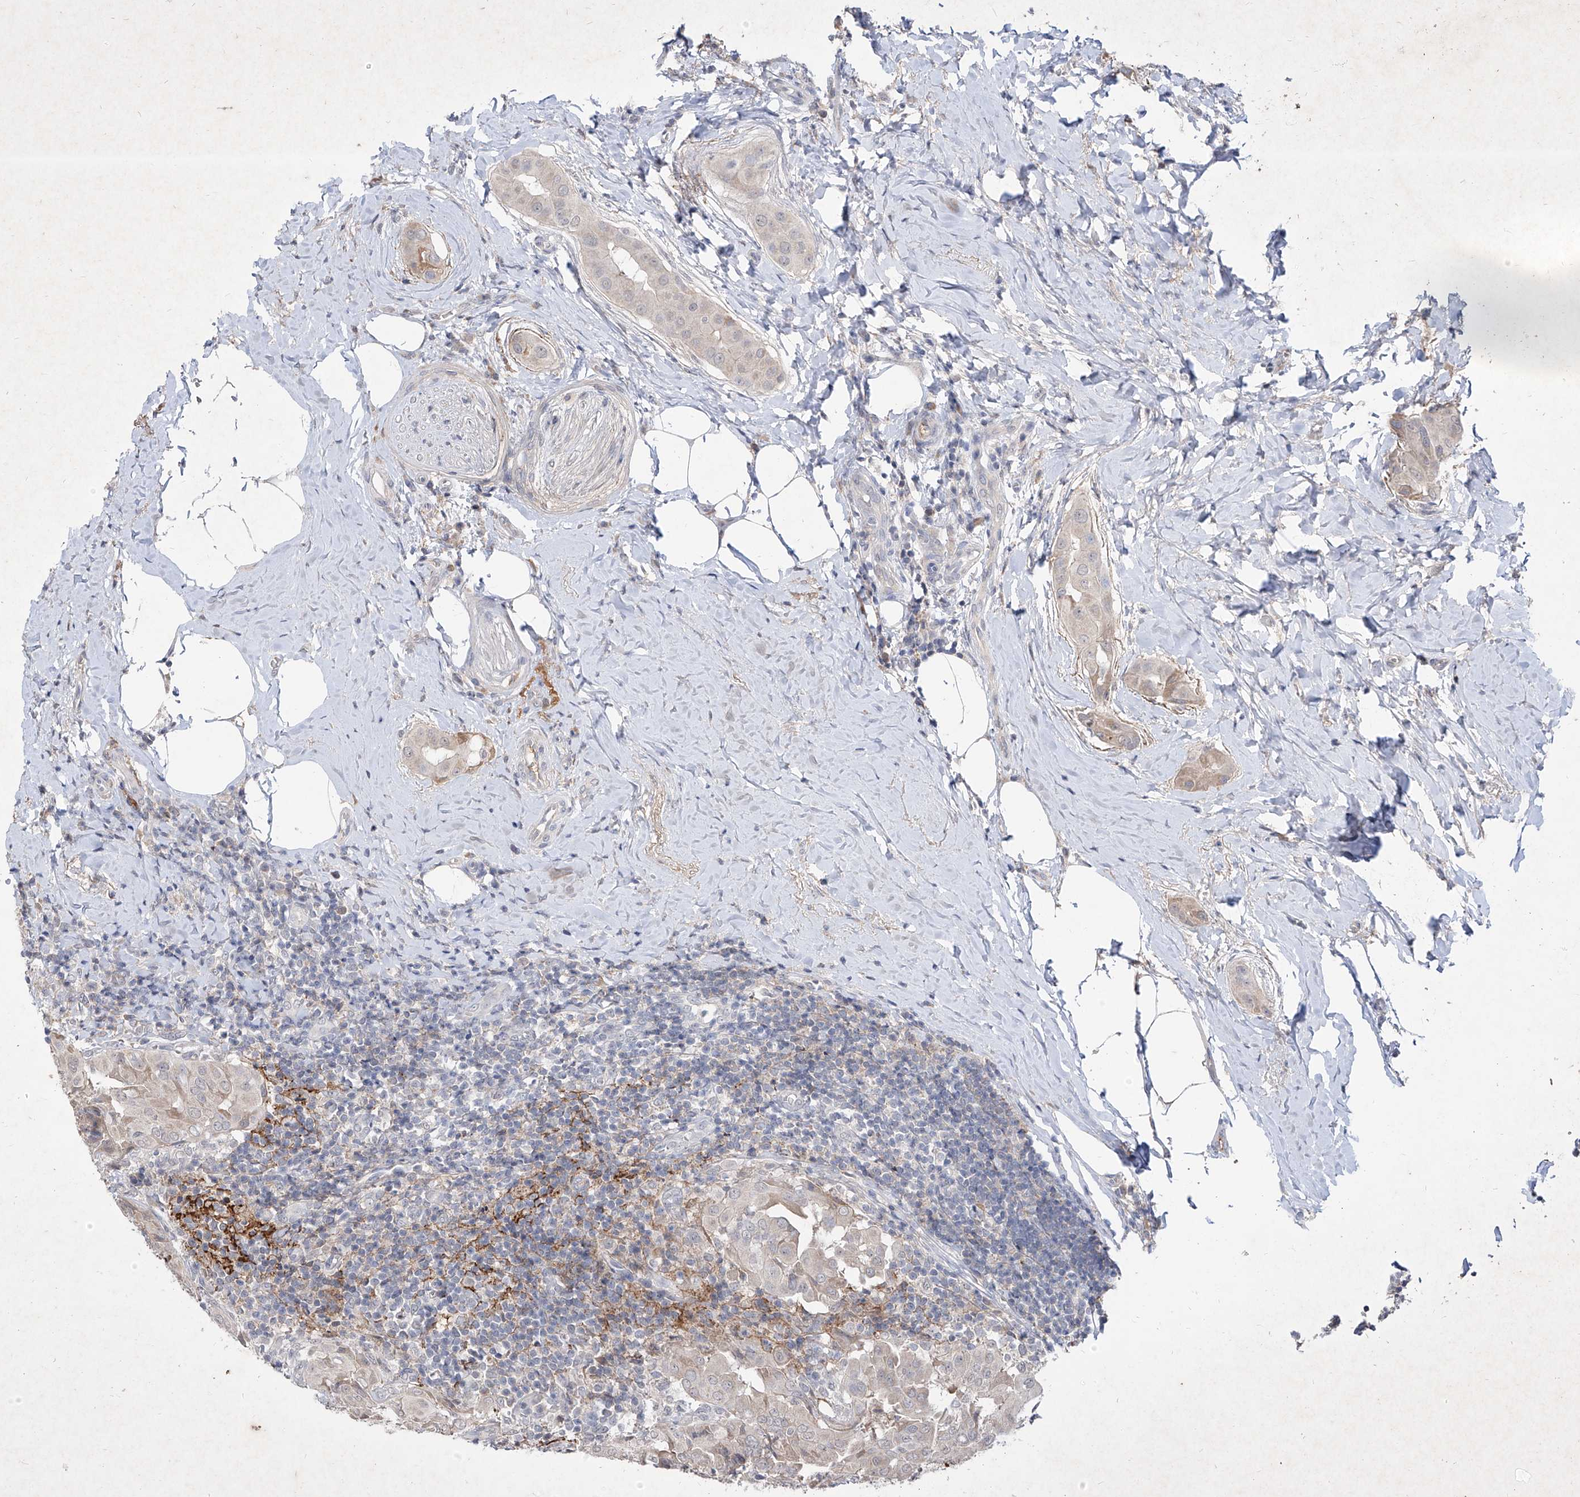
{"staining": {"intensity": "weak", "quantity": "<25%", "location": "cytoplasmic/membranous"}, "tissue": "thyroid cancer", "cell_type": "Tumor cells", "image_type": "cancer", "snomed": [{"axis": "morphology", "description": "Papillary adenocarcinoma, NOS"}, {"axis": "topography", "description": "Thyroid gland"}], "caption": "Tumor cells show no significant expression in thyroid cancer (papillary adenocarcinoma).", "gene": "C4A", "patient": {"sex": "male", "age": 33}}